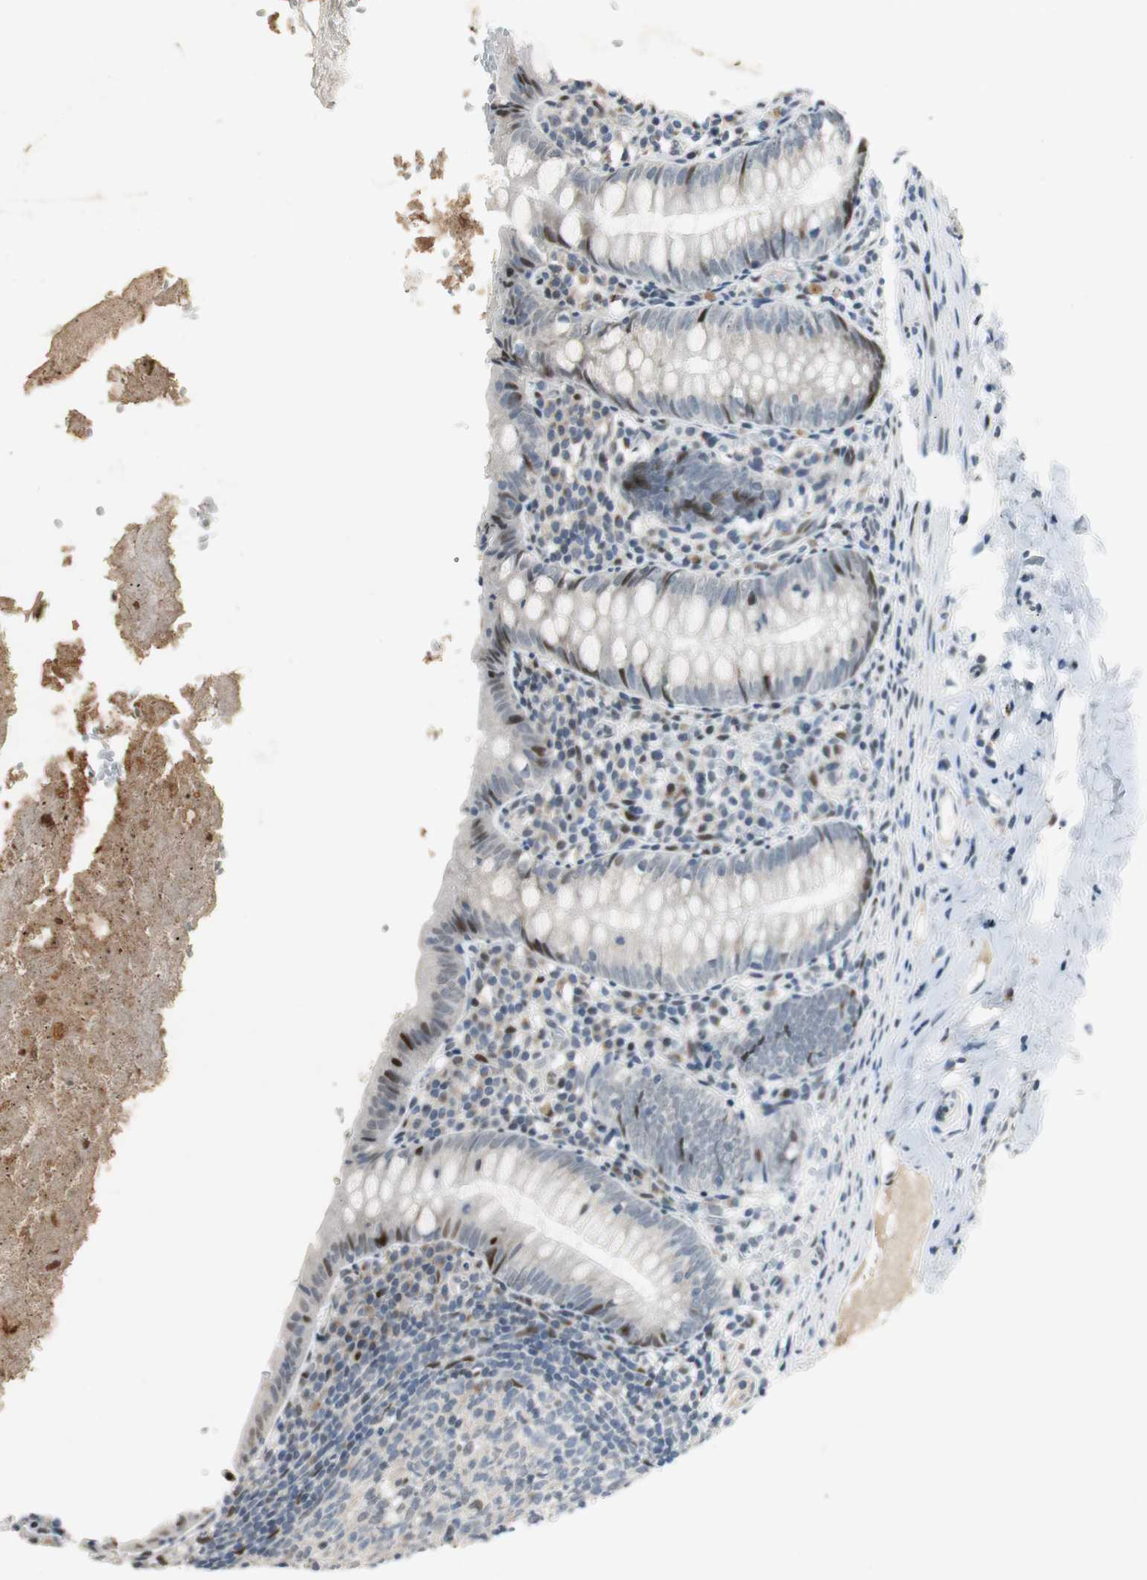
{"staining": {"intensity": "moderate", "quantity": "<25%", "location": "nuclear"}, "tissue": "appendix", "cell_type": "Glandular cells", "image_type": "normal", "snomed": [{"axis": "morphology", "description": "Normal tissue, NOS"}, {"axis": "topography", "description": "Appendix"}], "caption": "Appendix was stained to show a protein in brown. There is low levels of moderate nuclear positivity in about <25% of glandular cells. The staining is performed using DAB (3,3'-diaminobenzidine) brown chromogen to label protein expression. The nuclei are counter-stained blue using hematoxylin.", "gene": "AJUBA", "patient": {"sex": "female", "age": 10}}